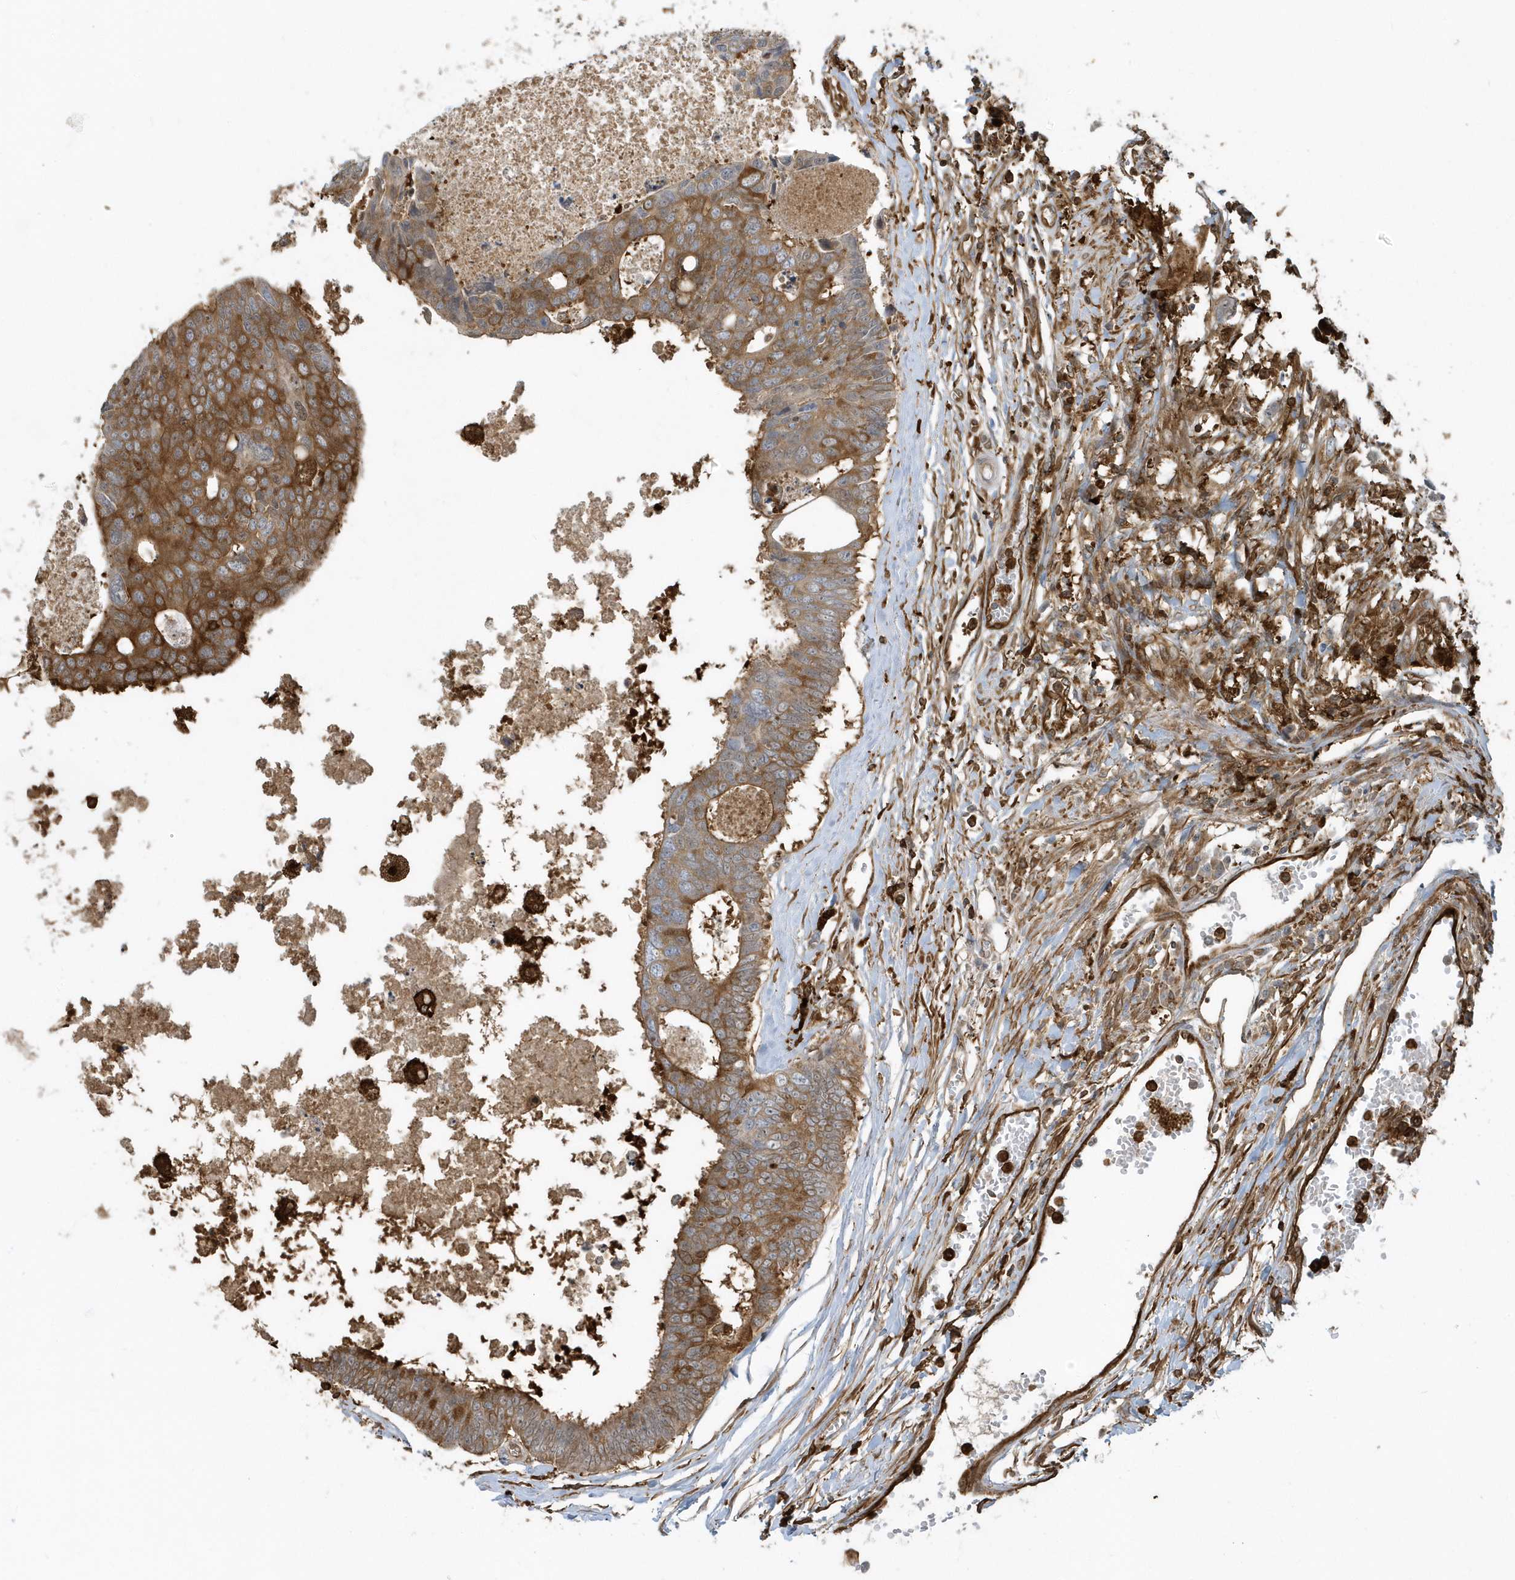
{"staining": {"intensity": "moderate", "quantity": ">75%", "location": "cytoplasmic/membranous"}, "tissue": "colorectal cancer", "cell_type": "Tumor cells", "image_type": "cancer", "snomed": [{"axis": "morphology", "description": "Adenocarcinoma, NOS"}, {"axis": "topography", "description": "Rectum"}], "caption": "Immunohistochemistry (DAB) staining of human colorectal cancer reveals moderate cytoplasmic/membranous protein staining in approximately >75% of tumor cells.", "gene": "CLCN6", "patient": {"sex": "male", "age": 84}}